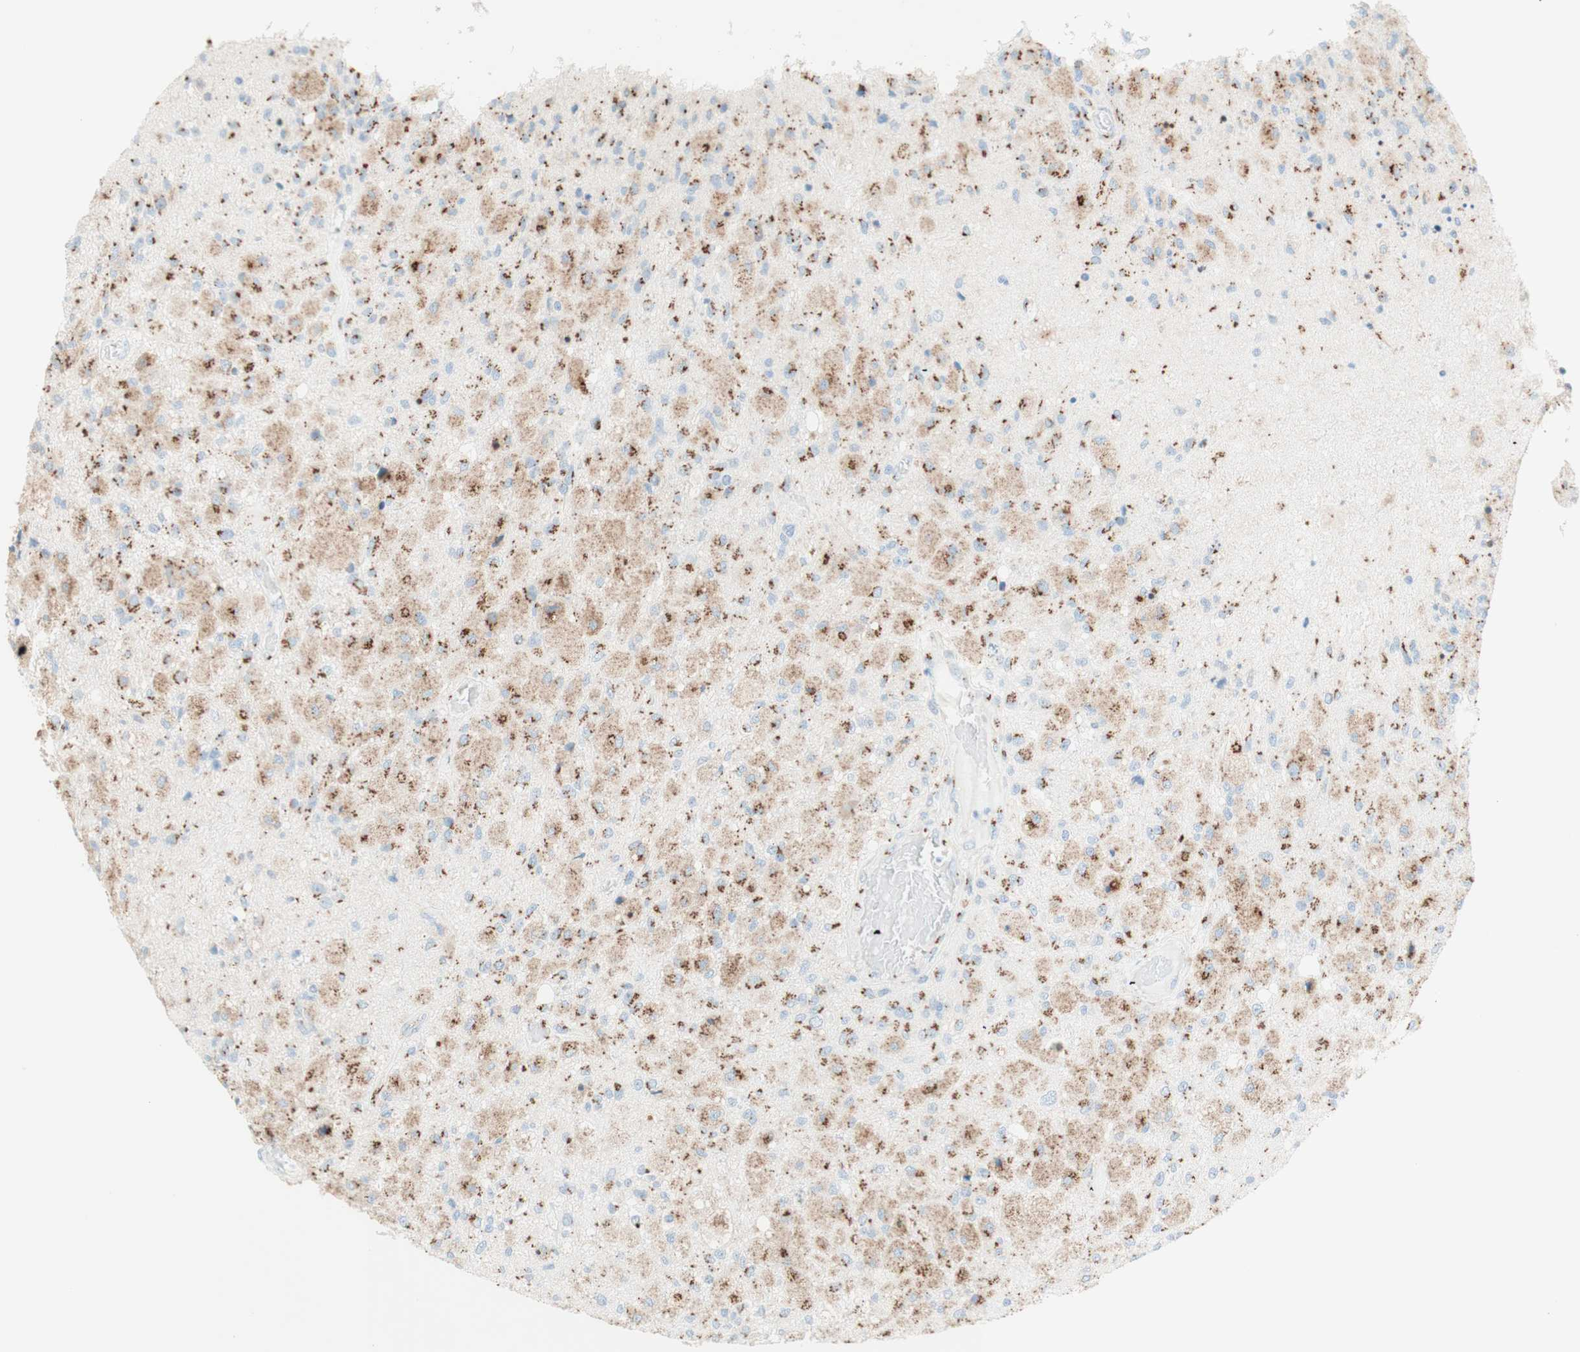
{"staining": {"intensity": "moderate", "quantity": ">75%", "location": "cytoplasmic/membranous"}, "tissue": "glioma", "cell_type": "Tumor cells", "image_type": "cancer", "snomed": [{"axis": "morphology", "description": "Normal tissue, NOS"}, {"axis": "morphology", "description": "Glioma, malignant, High grade"}, {"axis": "topography", "description": "Cerebral cortex"}], "caption": "Immunohistochemical staining of high-grade glioma (malignant) displays moderate cytoplasmic/membranous protein expression in approximately >75% of tumor cells.", "gene": "GOLGB1", "patient": {"sex": "male", "age": 77}}